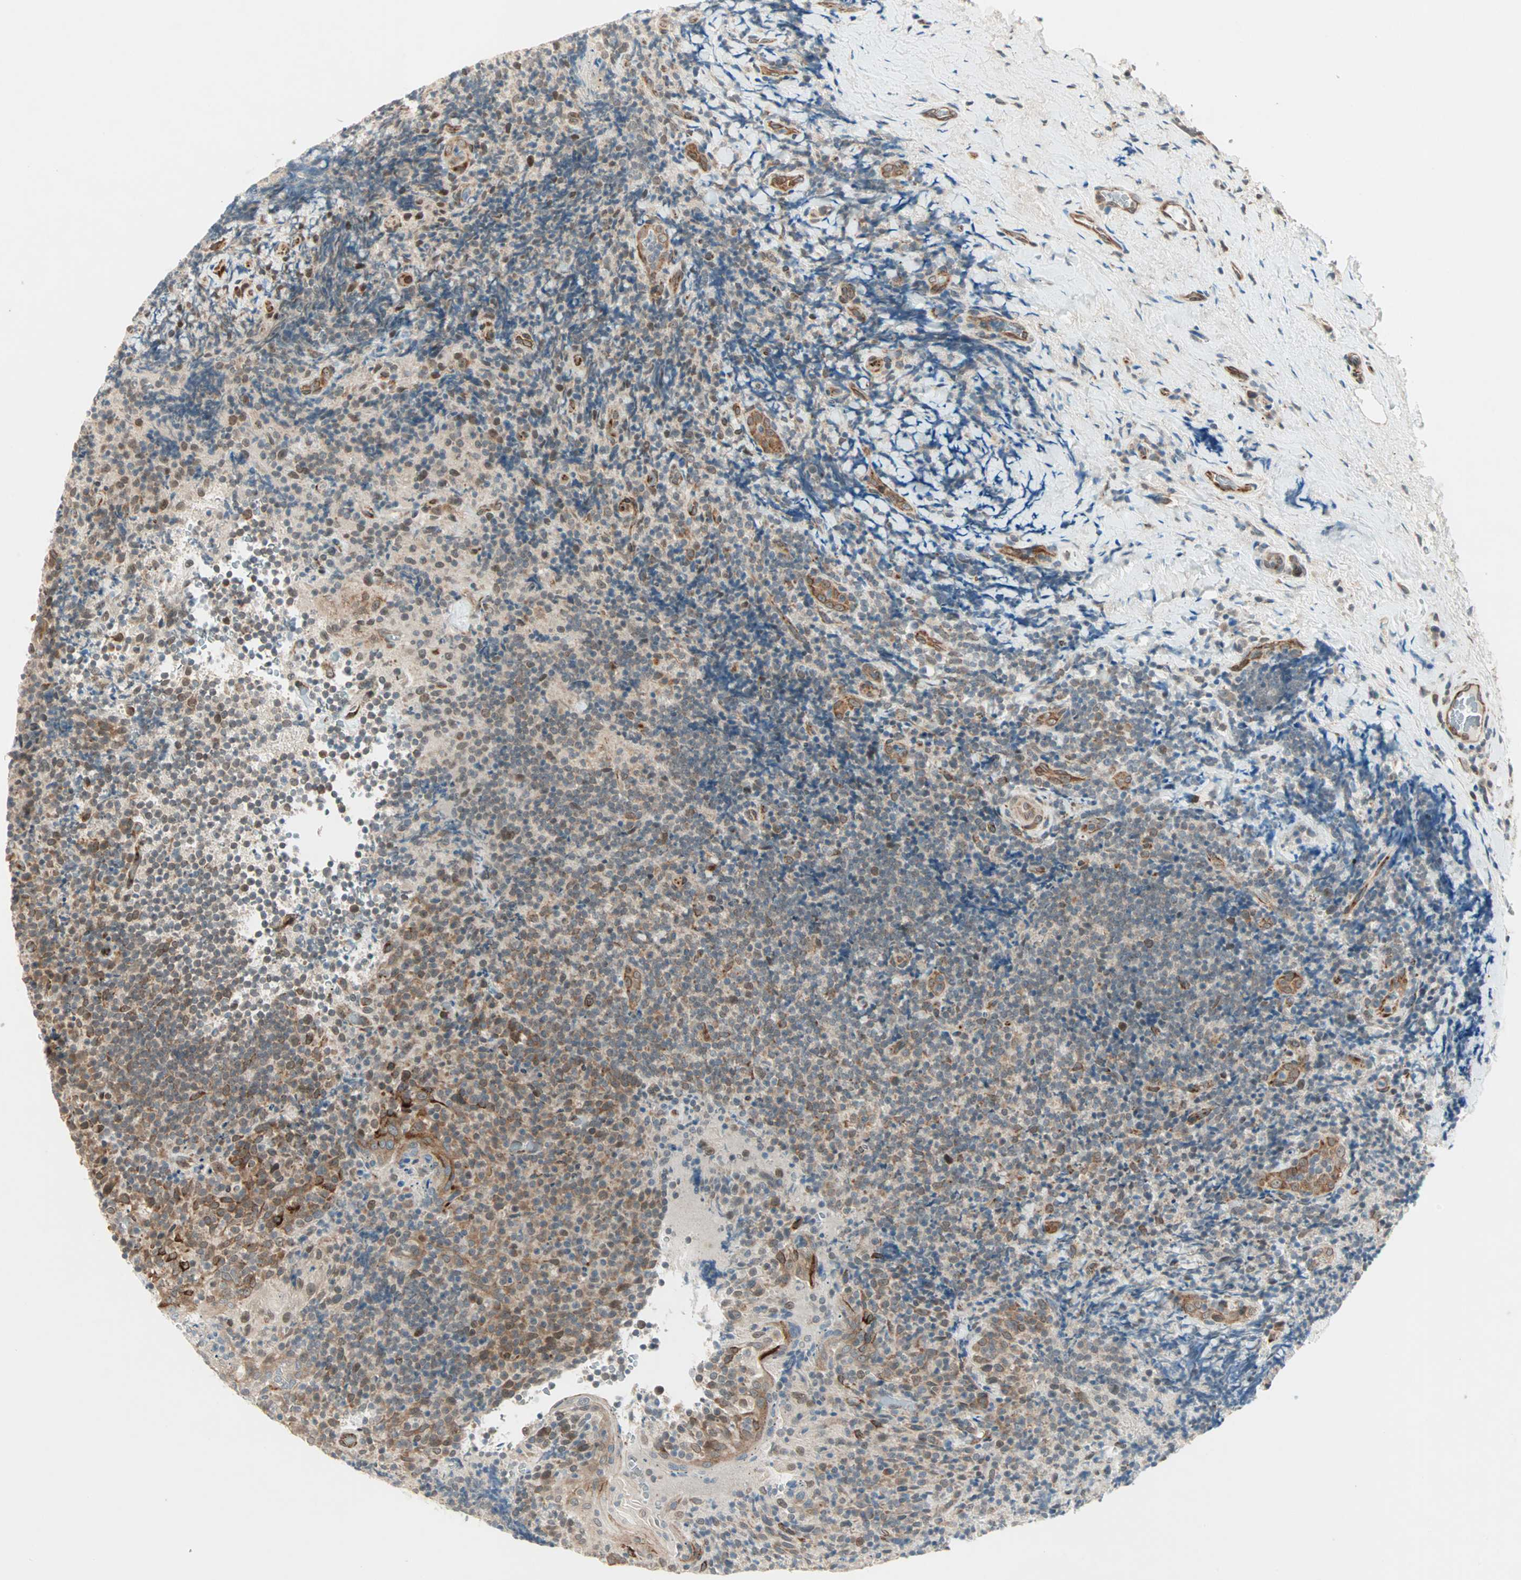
{"staining": {"intensity": "moderate", "quantity": ">75%", "location": "cytoplasmic/membranous,nuclear"}, "tissue": "lymphoma", "cell_type": "Tumor cells", "image_type": "cancer", "snomed": [{"axis": "morphology", "description": "Malignant lymphoma, non-Hodgkin's type, High grade"}, {"axis": "topography", "description": "Tonsil"}], "caption": "Immunohistochemical staining of lymphoma shows moderate cytoplasmic/membranous and nuclear protein positivity in approximately >75% of tumor cells.", "gene": "ZNF37A", "patient": {"sex": "female", "age": 36}}